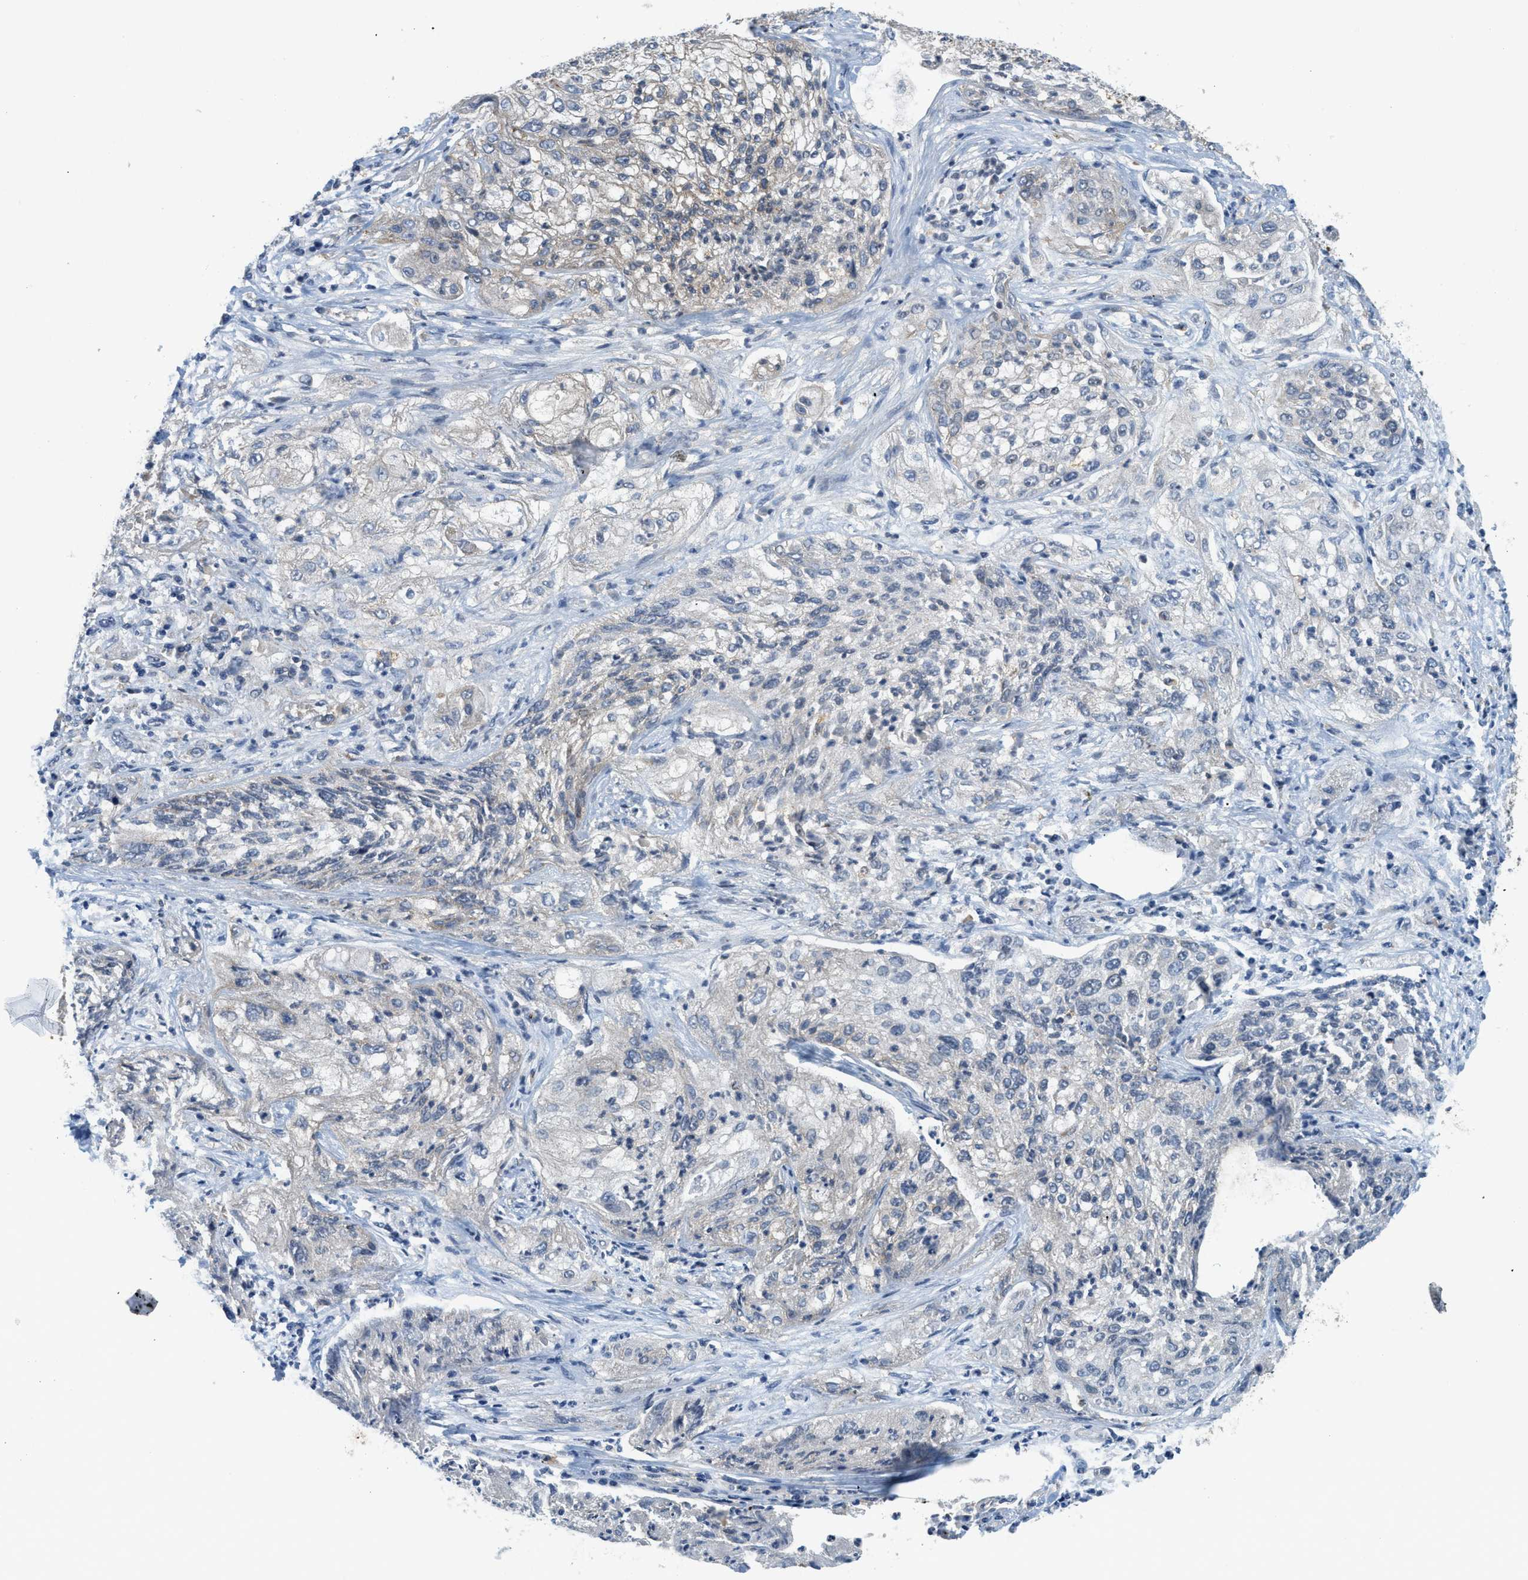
{"staining": {"intensity": "weak", "quantity": "<25%", "location": "nuclear"}, "tissue": "lung cancer", "cell_type": "Tumor cells", "image_type": "cancer", "snomed": [{"axis": "morphology", "description": "Inflammation, NOS"}, {"axis": "morphology", "description": "Squamous cell carcinoma, NOS"}, {"axis": "topography", "description": "Lymph node"}, {"axis": "topography", "description": "Soft tissue"}, {"axis": "topography", "description": "Lung"}], "caption": "Immunohistochemistry (IHC) of human lung cancer reveals no expression in tumor cells. (IHC, brightfield microscopy, high magnification).", "gene": "ING1", "patient": {"sex": "male", "age": 66}}